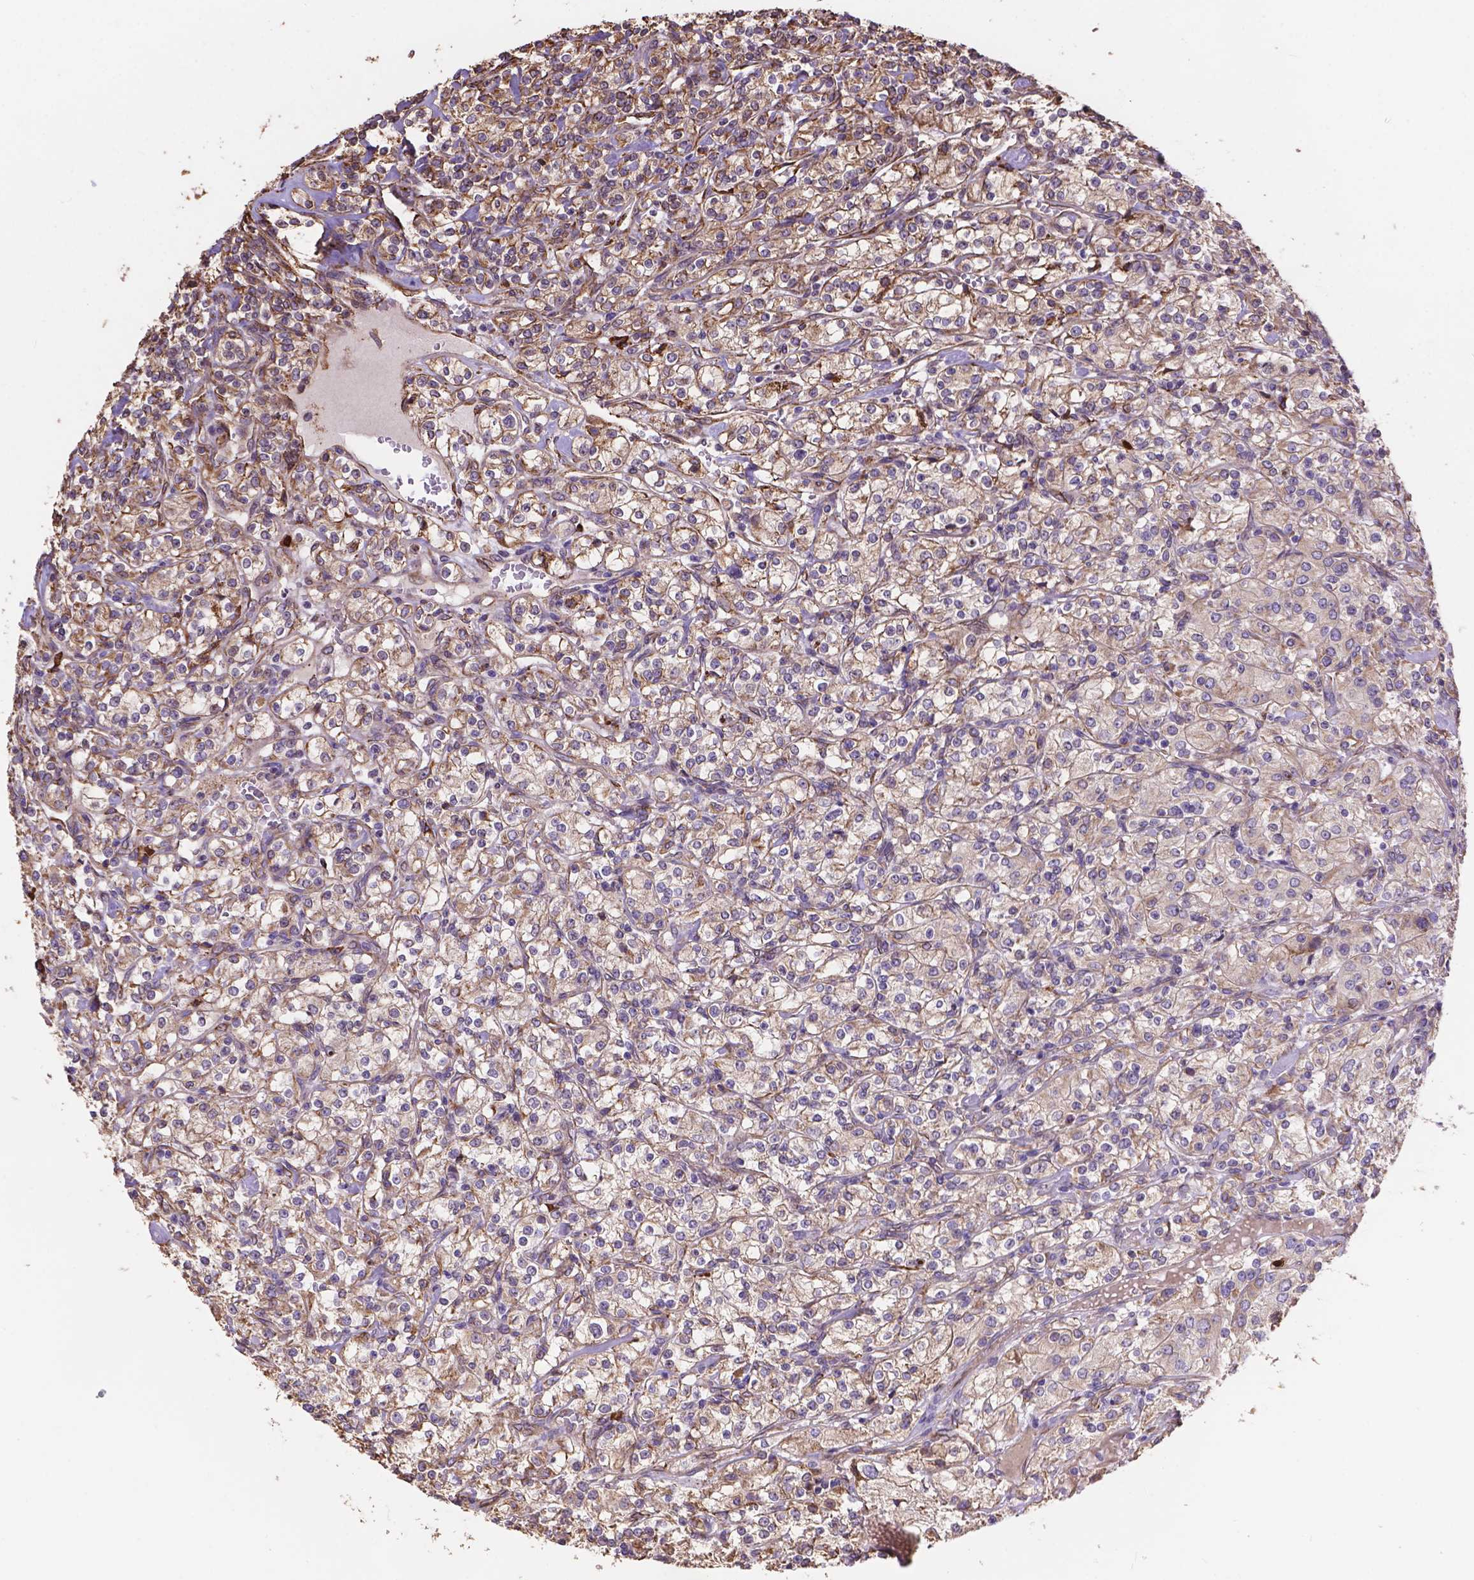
{"staining": {"intensity": "moderate", "quantity": "25%-75%", "location": "cytoplasmic/membranous"}, "tissue": "renal cancer", "cell_type": "Tumor cells", "image_type": "cancer", "snomed": [{"axis": "morphology", "description": "Adenocarcinoma, NOS"}, {"axis": "topography", "description": "Kidney"}], "caption": "Immunohistochemical staining of renal cancer reveals medium levels of moderate cytoplasmic/membranous staining in approximately 25%-75% of tumor cells. (DAB (3,3'-diaminobenzidine) = brown stain, brightfield microscopy at high magnification).", "gene": "IPO11", "patient": {"sex": "male", "age": 77}}